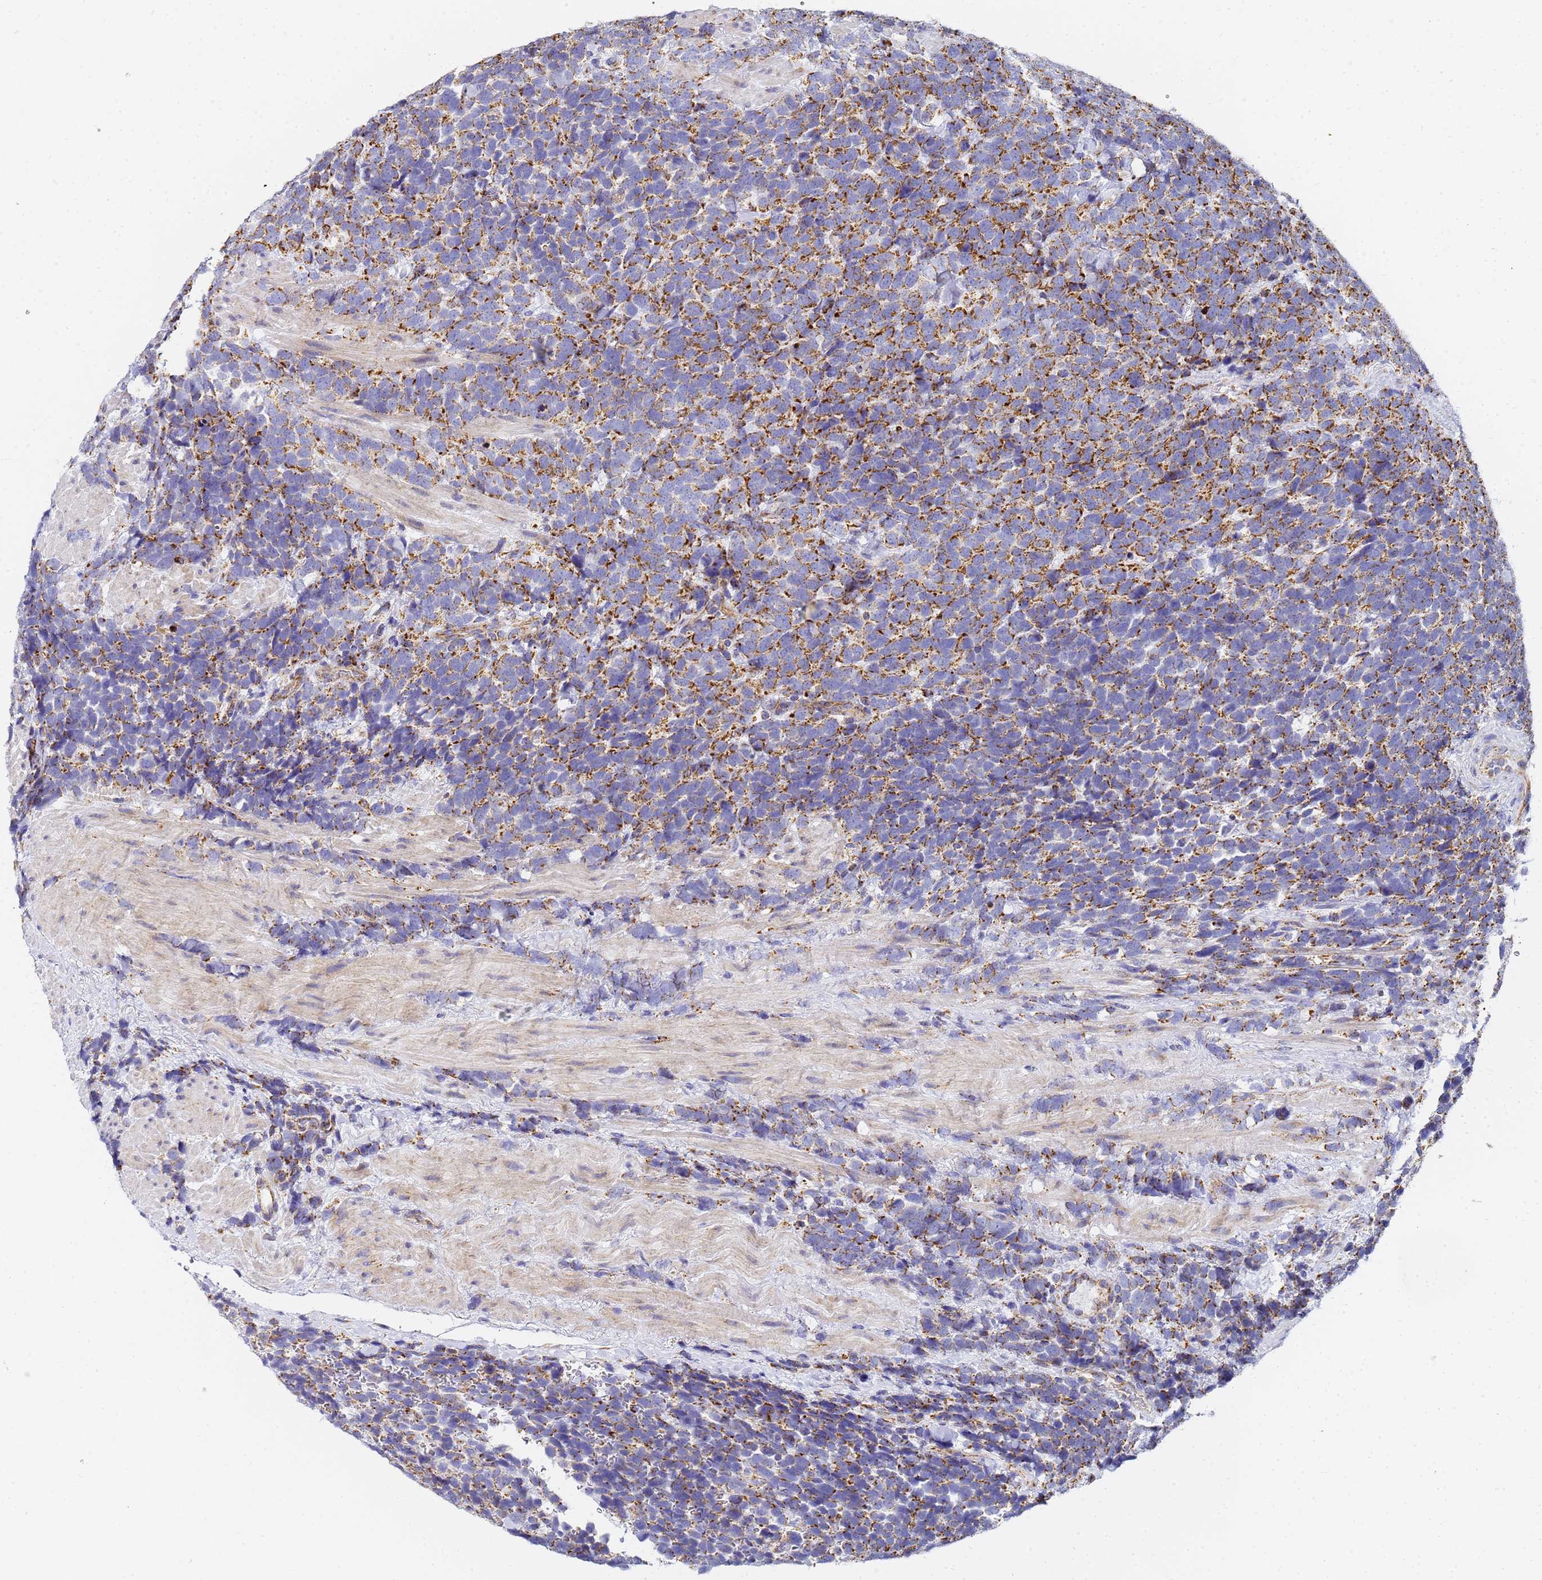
{"staining": {"intensity": "moderate", "quantity": ">75%", "location": "cytoplasmic/membranous"}, "tissue": "urothelial cancer", "cell_type": "Tumor cells", "image_type": "cancer", "snomed": [{"axis": "morphology", "description": "Urothelial carcinoma, High grade"}, {"axis": "topography", "description": "Urinary bladder"}], "caption": "Human urothelial cancer stained with a brown dye demonstrates moderate cytoplasmic/membranous positive positivity in about >75% of tumor cells.", "gene": "CNIH4", "patient": {"sex": "female", "age": 82}}